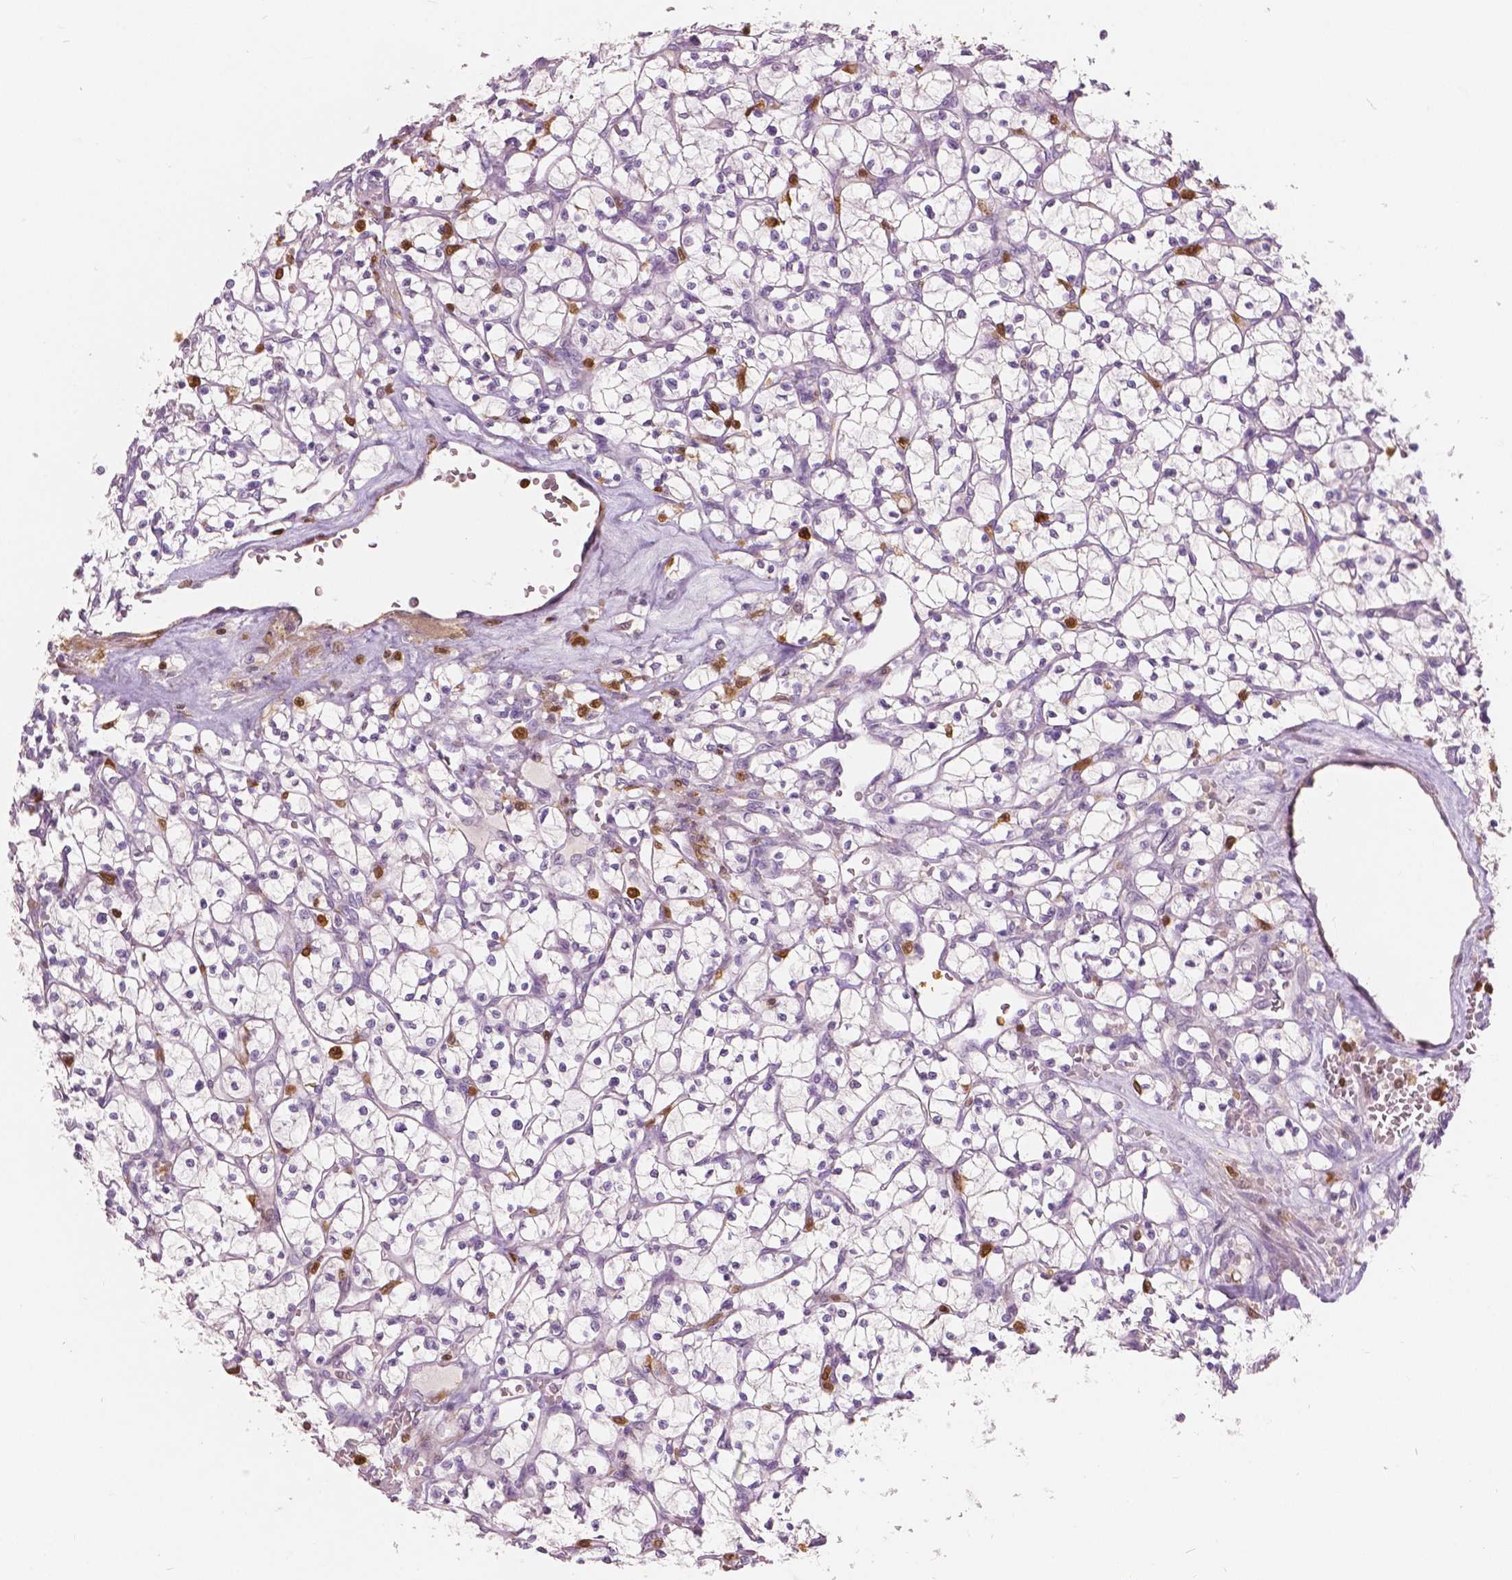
{"staining": {"intensity": "negative", "quantity": "none", "location": "none"}, "tissue": "renal cancer", "cell_type": "Tumor cells", "image_type": "cancer", "snomed": [{"axis": "morphology", "description": "Adenocarcinoma, NOS"}, {"axis": "topography", "description": "Kidney"}], "caption": "The photomicrograph reveals no significant expression in tumor cells of adenocarcinoma (renal).", "gene": "S100A4", "patient": {"sex": "female", "age": 64}}